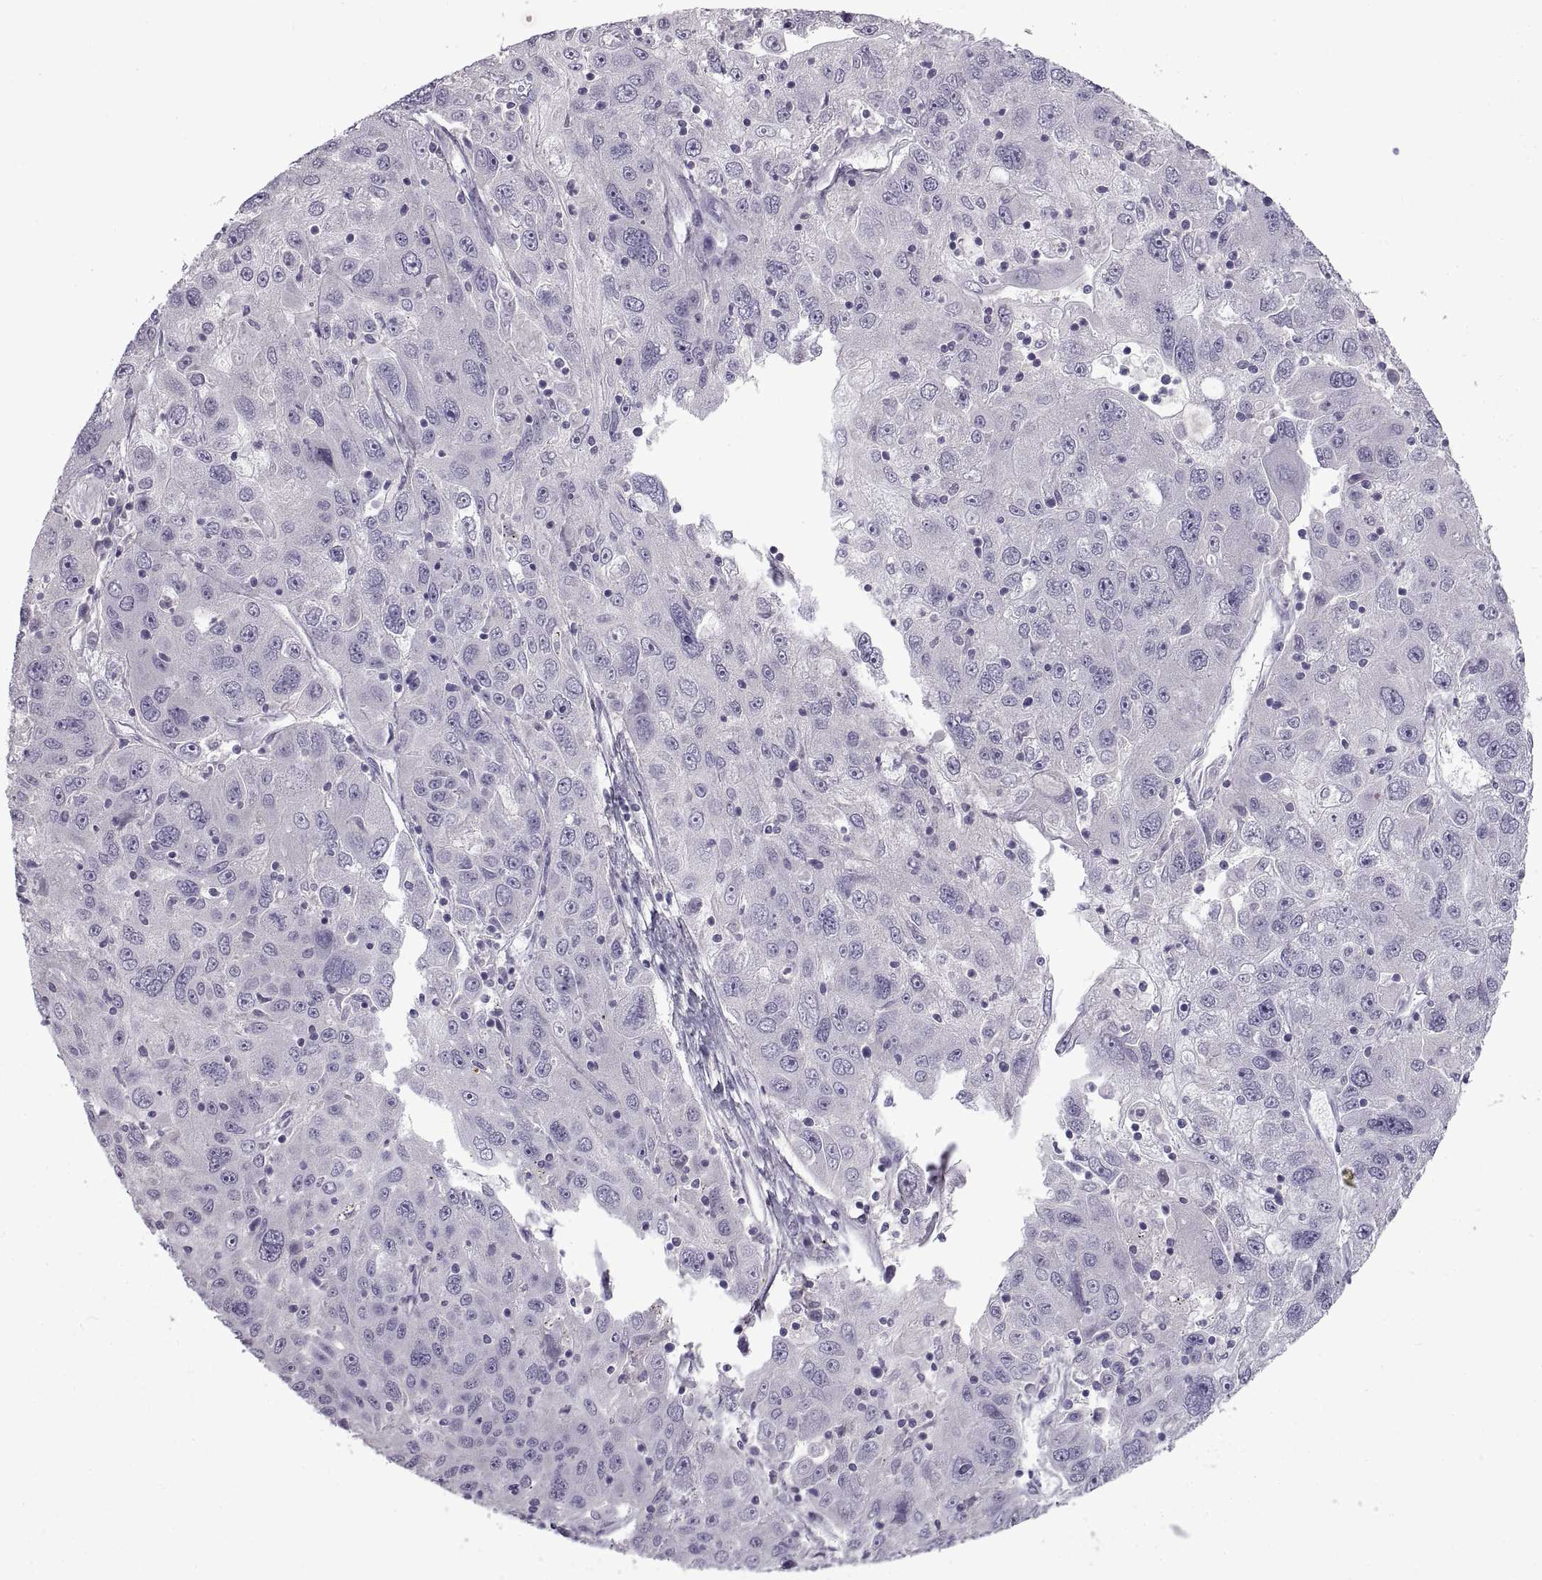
{"staining": {"intensity": "negative", "quantity": "none", "location": "none"}, "tissue": "stomach cancer", "cell_type": "Tumor cells", "image_type": "cancer", "snomed": [{"axis": "morphology", "description": "Adenocarcinoma, NOS"}, {"axis": "topography", "description": "Stomach"}], "caption": "This micrograph is of stomach cancer (adenocarcinoma) stained with IHC to label a protein in brown with the nuclei are counter-stained blue. There is no positivity in tumor cells.", "gene": "BSPH1", "patient": {"sex": "male", "age": 56}}